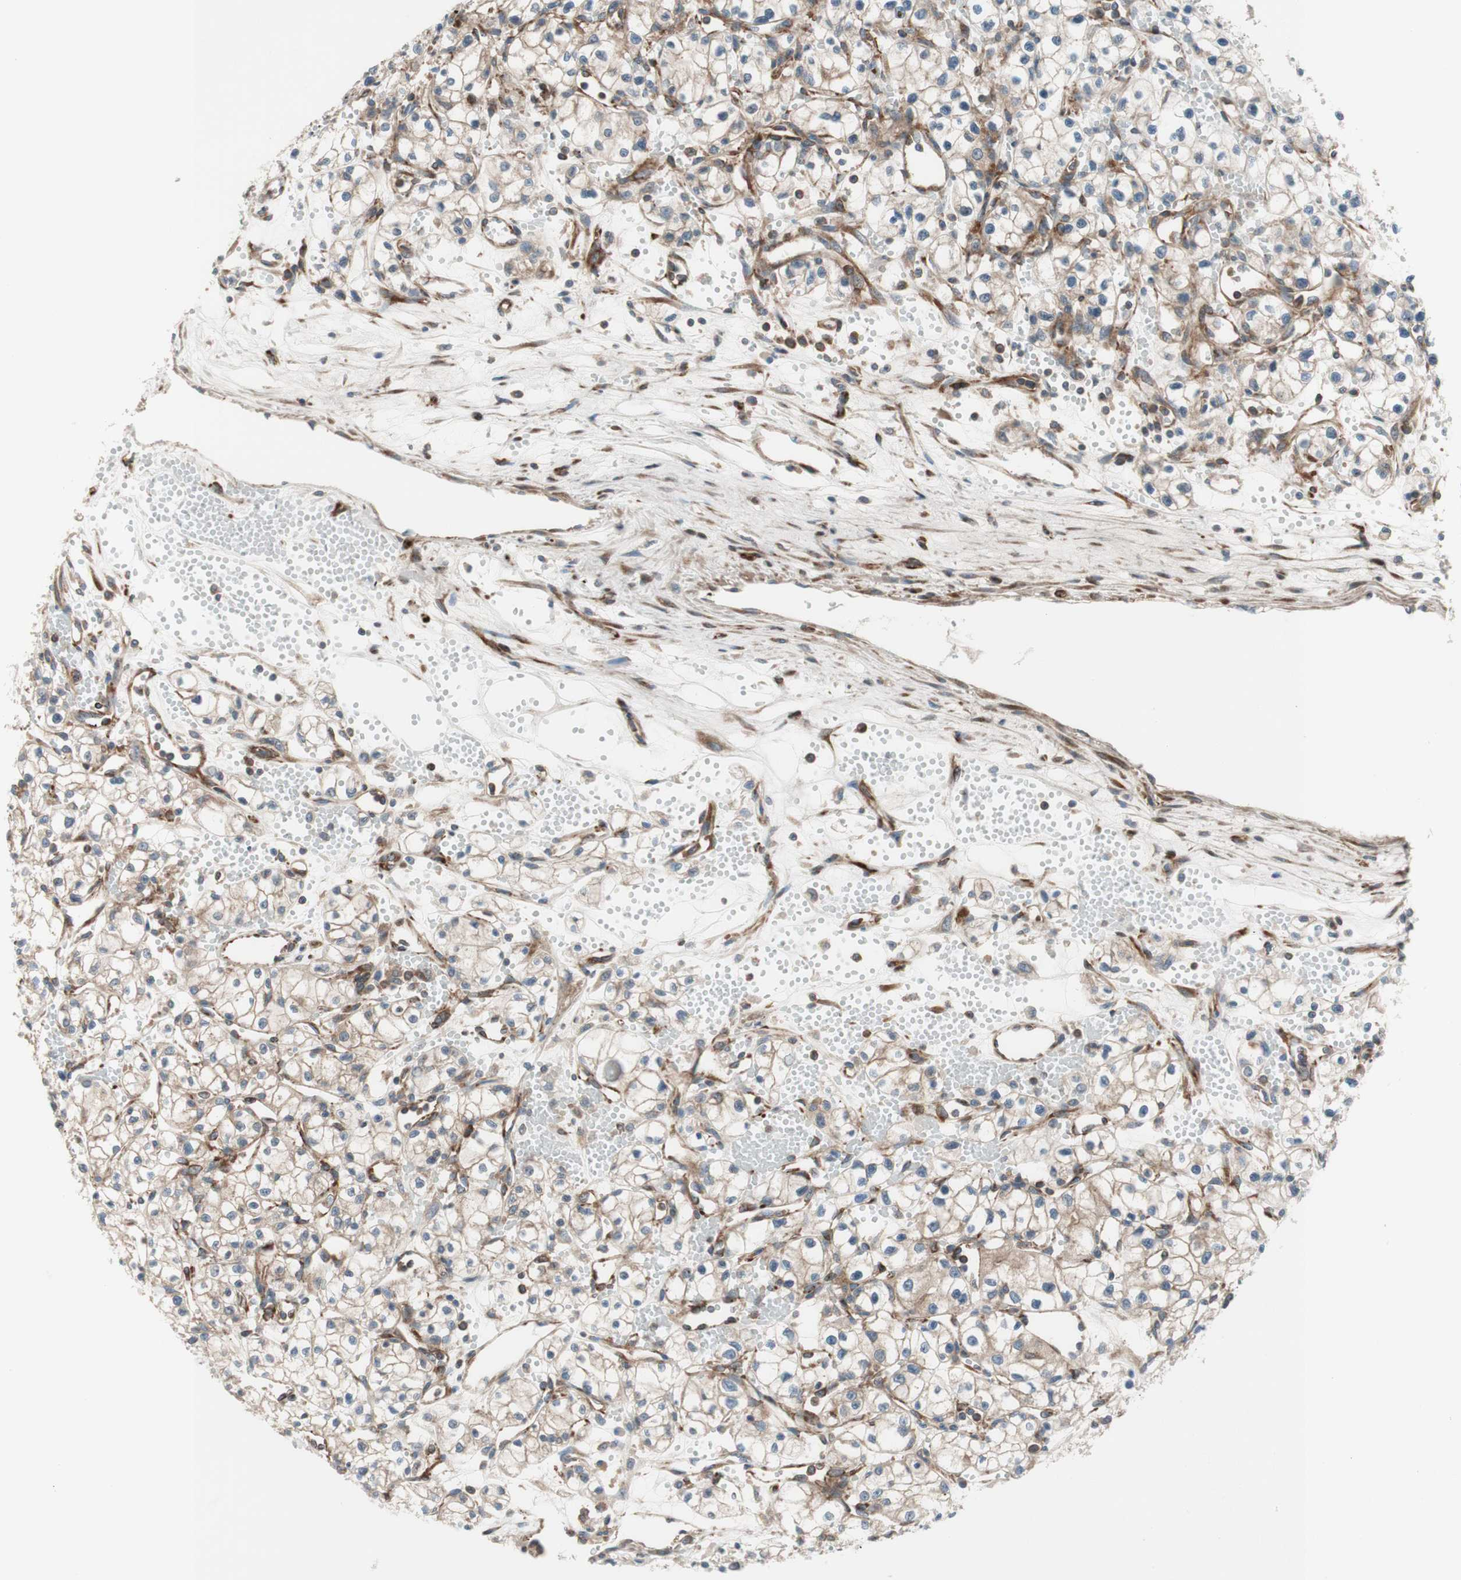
{"staining": {"intensity": "weak", "quantity": ">75%", "location": "cytoplasmic/membranous"}, "tissue": "renal cancer", "cell_type": "Tumor cells", "image_type": "cancer", "snomed": [{"axis": "morphology", "description": "Normal tissue, NOS"}, {"axis": "morphology", "description": "Adenocarcinoma, NOS"}, {"axis": "topography", "description": "Kidney"}], "caption": "Weak cytoplasmic/membranous staining is present in about >75% of tumor cells in renal adenocarcinoma.", "gene": "CCN4", "patient": {"sex": "male", "age": 59}}